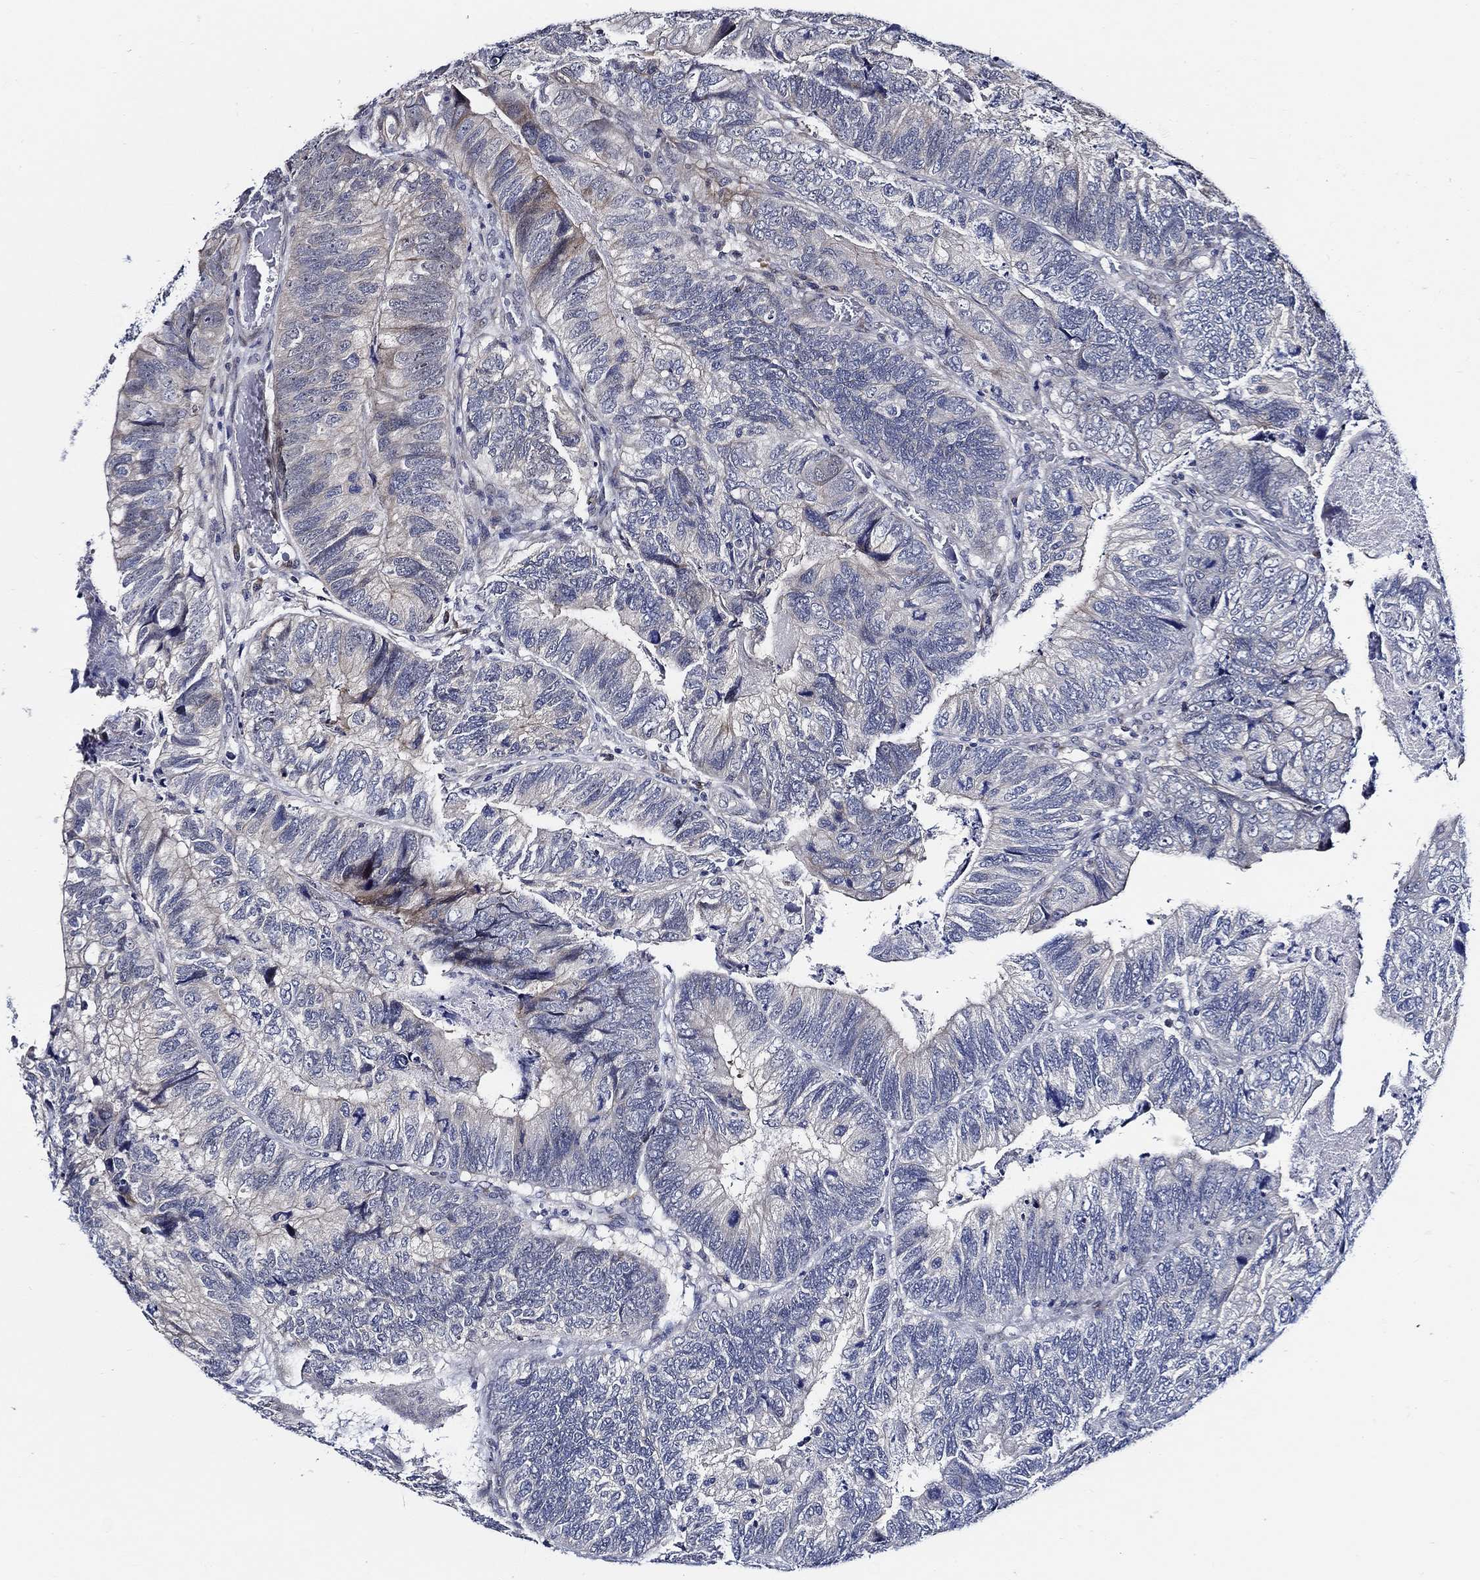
{"staining": {"intensity": "moderate", "quantity": "<25%", "location": "cytoplasmic/membranous"}, "tissue": "colorectal cancer", "cell_type": "Tumor cells", "image_type": "cancer", "snomed": [{"axis": "morphology", "description": "Adenocarcinoma, NOS"}, {"axis": "topography", "description": "Colon"}], "caption": "IHC image of human colorectal adenocarcinoma stained for a protein (brown), which reveals low levels of moderate cytoplasmic/membranous staining in approximately <25% of tumor cells.", "gene": "C8orf48", "patient": {"sex": "female", "age": 67}}